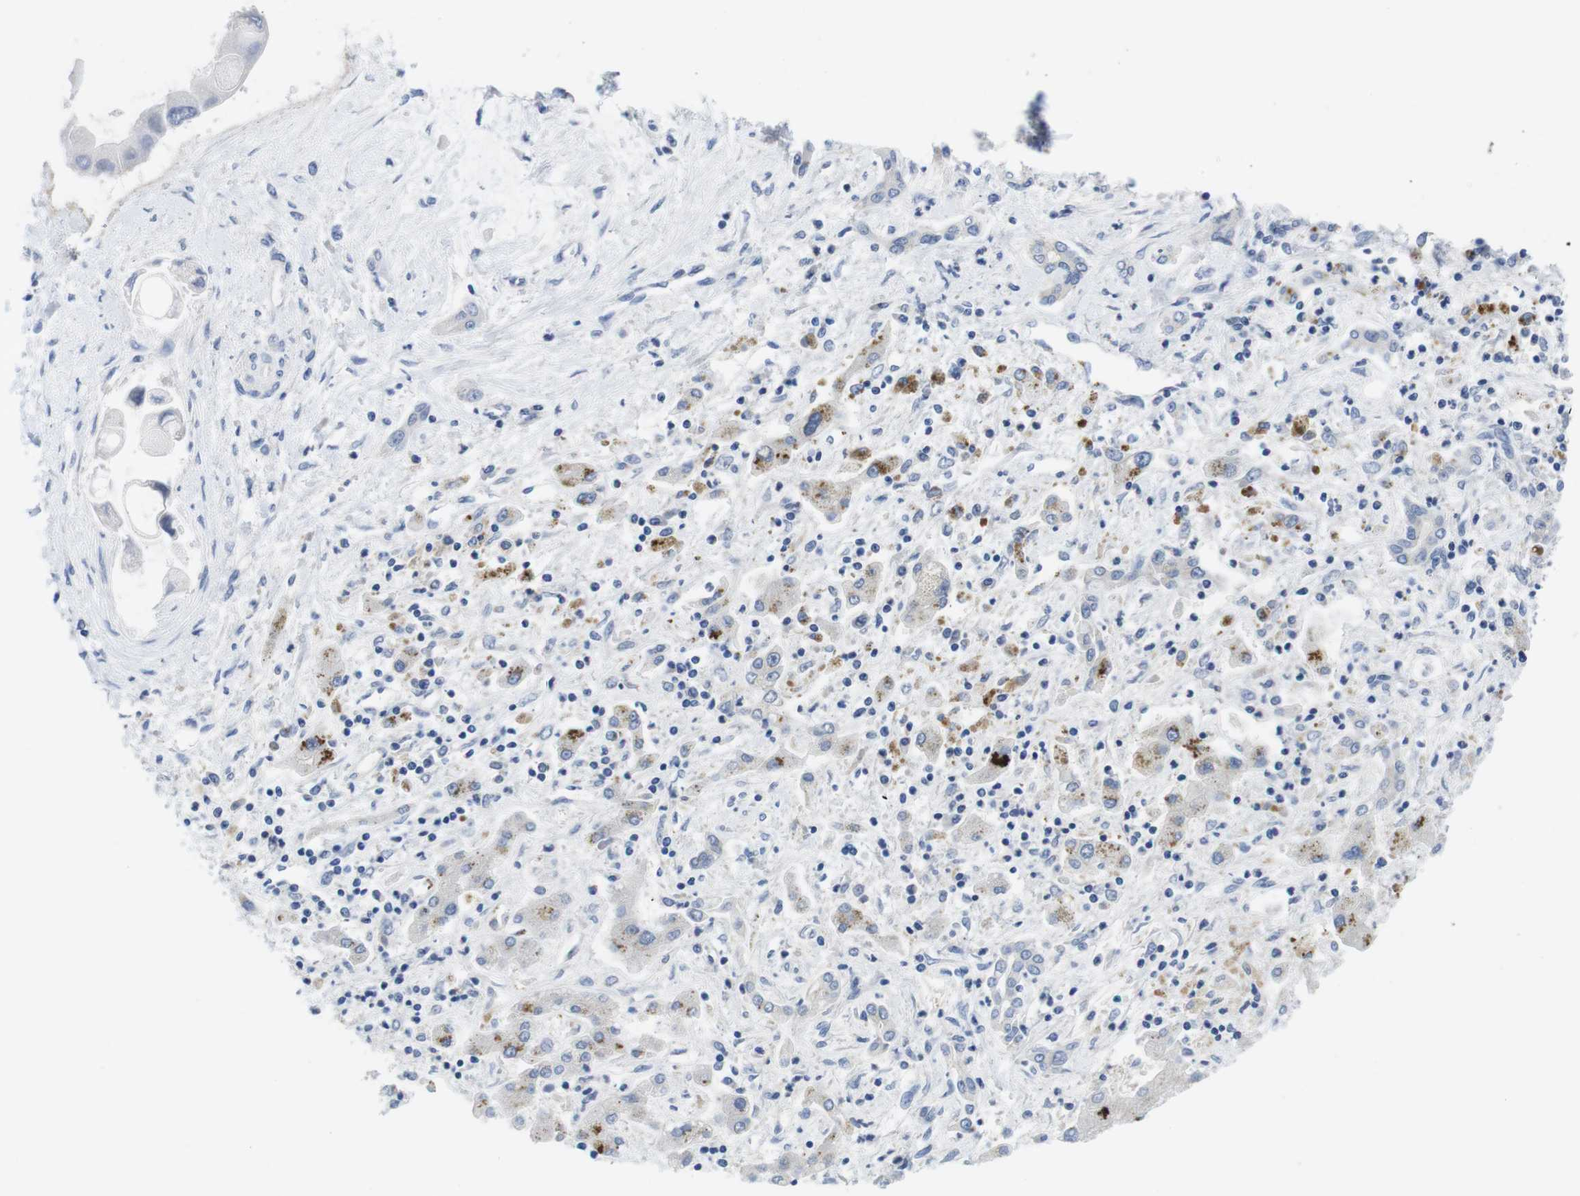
{"staining": {"intensity": "negative", "quantity": "none", "location": "none"}, "tissue": "liver cancer", "cell_type": "Tumor cells", "image_type": "cancer", "snomed": [{"axis": "morphology", "description": "Cholangiocarcinoma"}, {"axis": "topography", "description": "Liver"}], "caption": "Histopathology image shows no significant protein staining in tumor cells of liver cancer.", "gene": "SCRIB", "patient": {"sex": "male", "age": 50}}